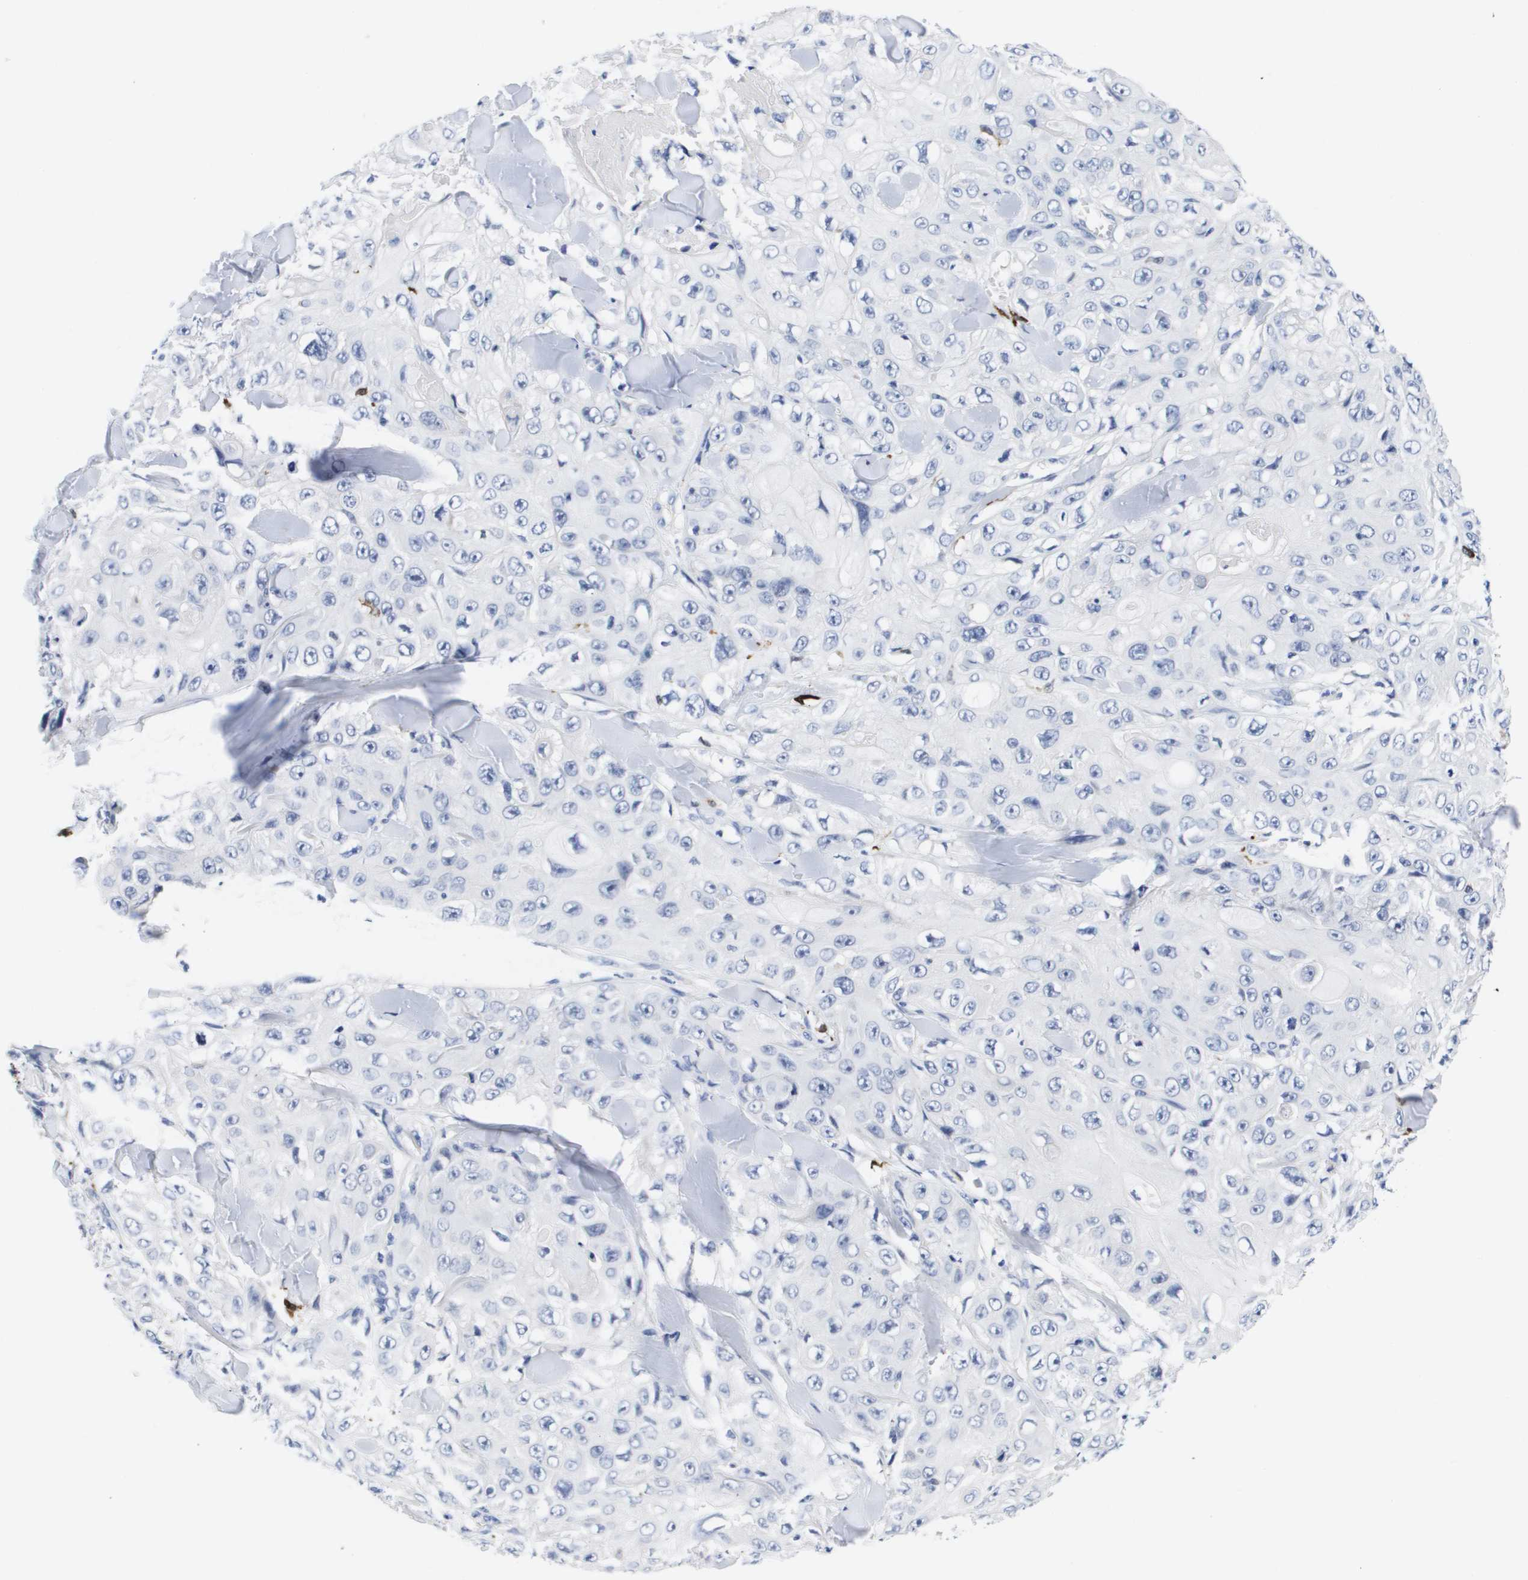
{"staining": {"intensity": "negative", "quantity": "none", "location": "none"}, "tissue": "skin cancer", "cell_type": "Tumor cells", "image_type": "cancer", "snomed": [{"axis": "morphology", "description": "Squamous cell carcinoma, NOS"}, {"axis": "topography", "description": "Skin"}], "caption": "Tumor cells are negative for protein expression in human skin cancer.", "gene": "HMOX1", "patient": {"sex": "male", "age": 86}}